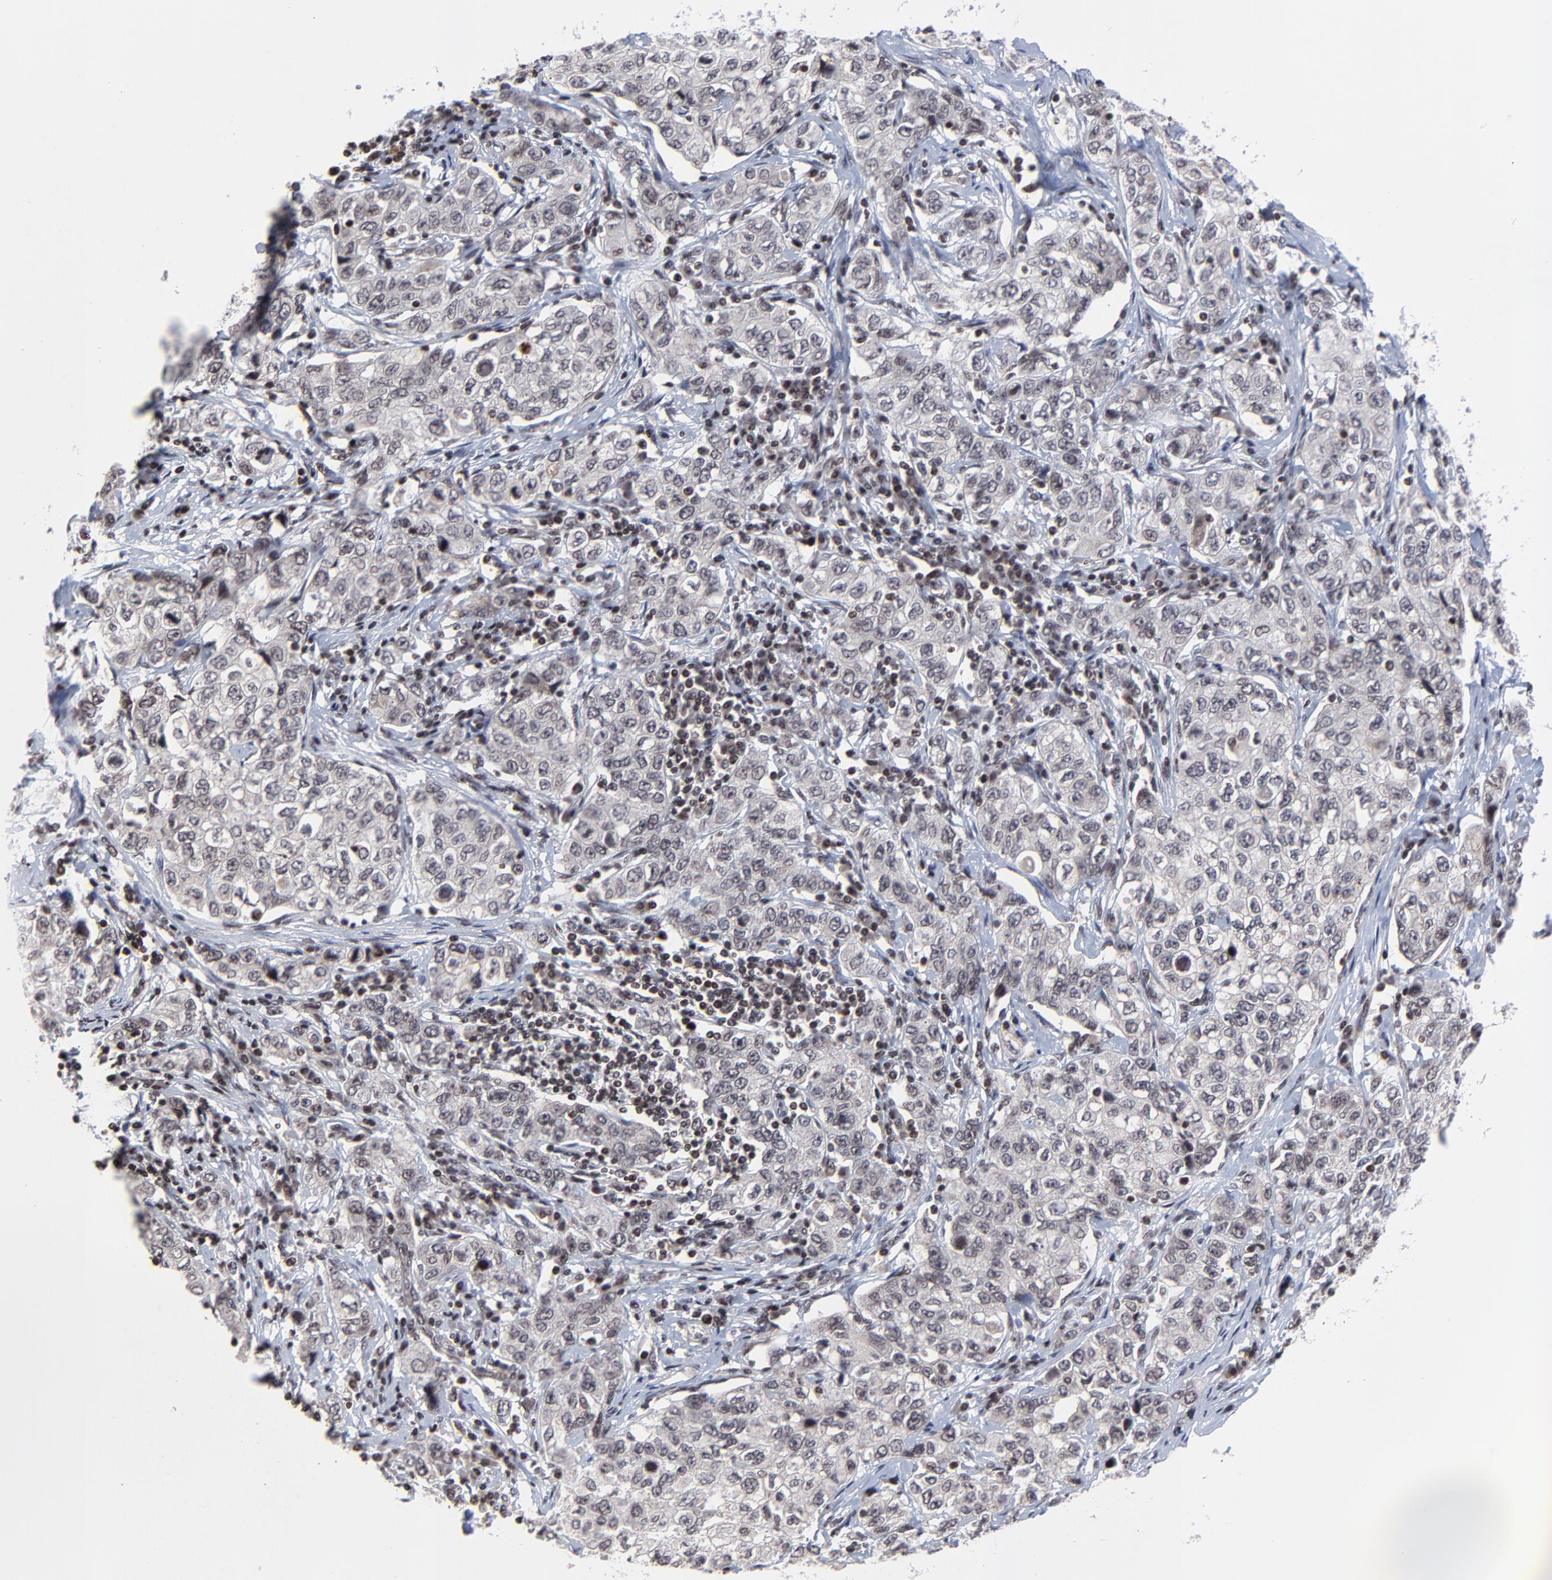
{"staining": {"intensity": "weak", "quantity": ">75%", "location": "cytoplasmic/membranous,nuclear"}, "tissue": "stomach cancer", "cell_type": "Tumor cells", "image_type": "cancer", "snomed": [{"axis": "morphology", "description": "Adenocarcinoma, NOS"}, {"axis": "topography", "description": "Stomach"}], "caption": "Human adenocarcinoma (stomach) stained with a brown dye exhibits weak cytoplasmic/membranous and nuclear positive staining in approximately >75% of tumor cells.", "gene": "ZNF777", "patient": {"sex": "male", "age": 48}}